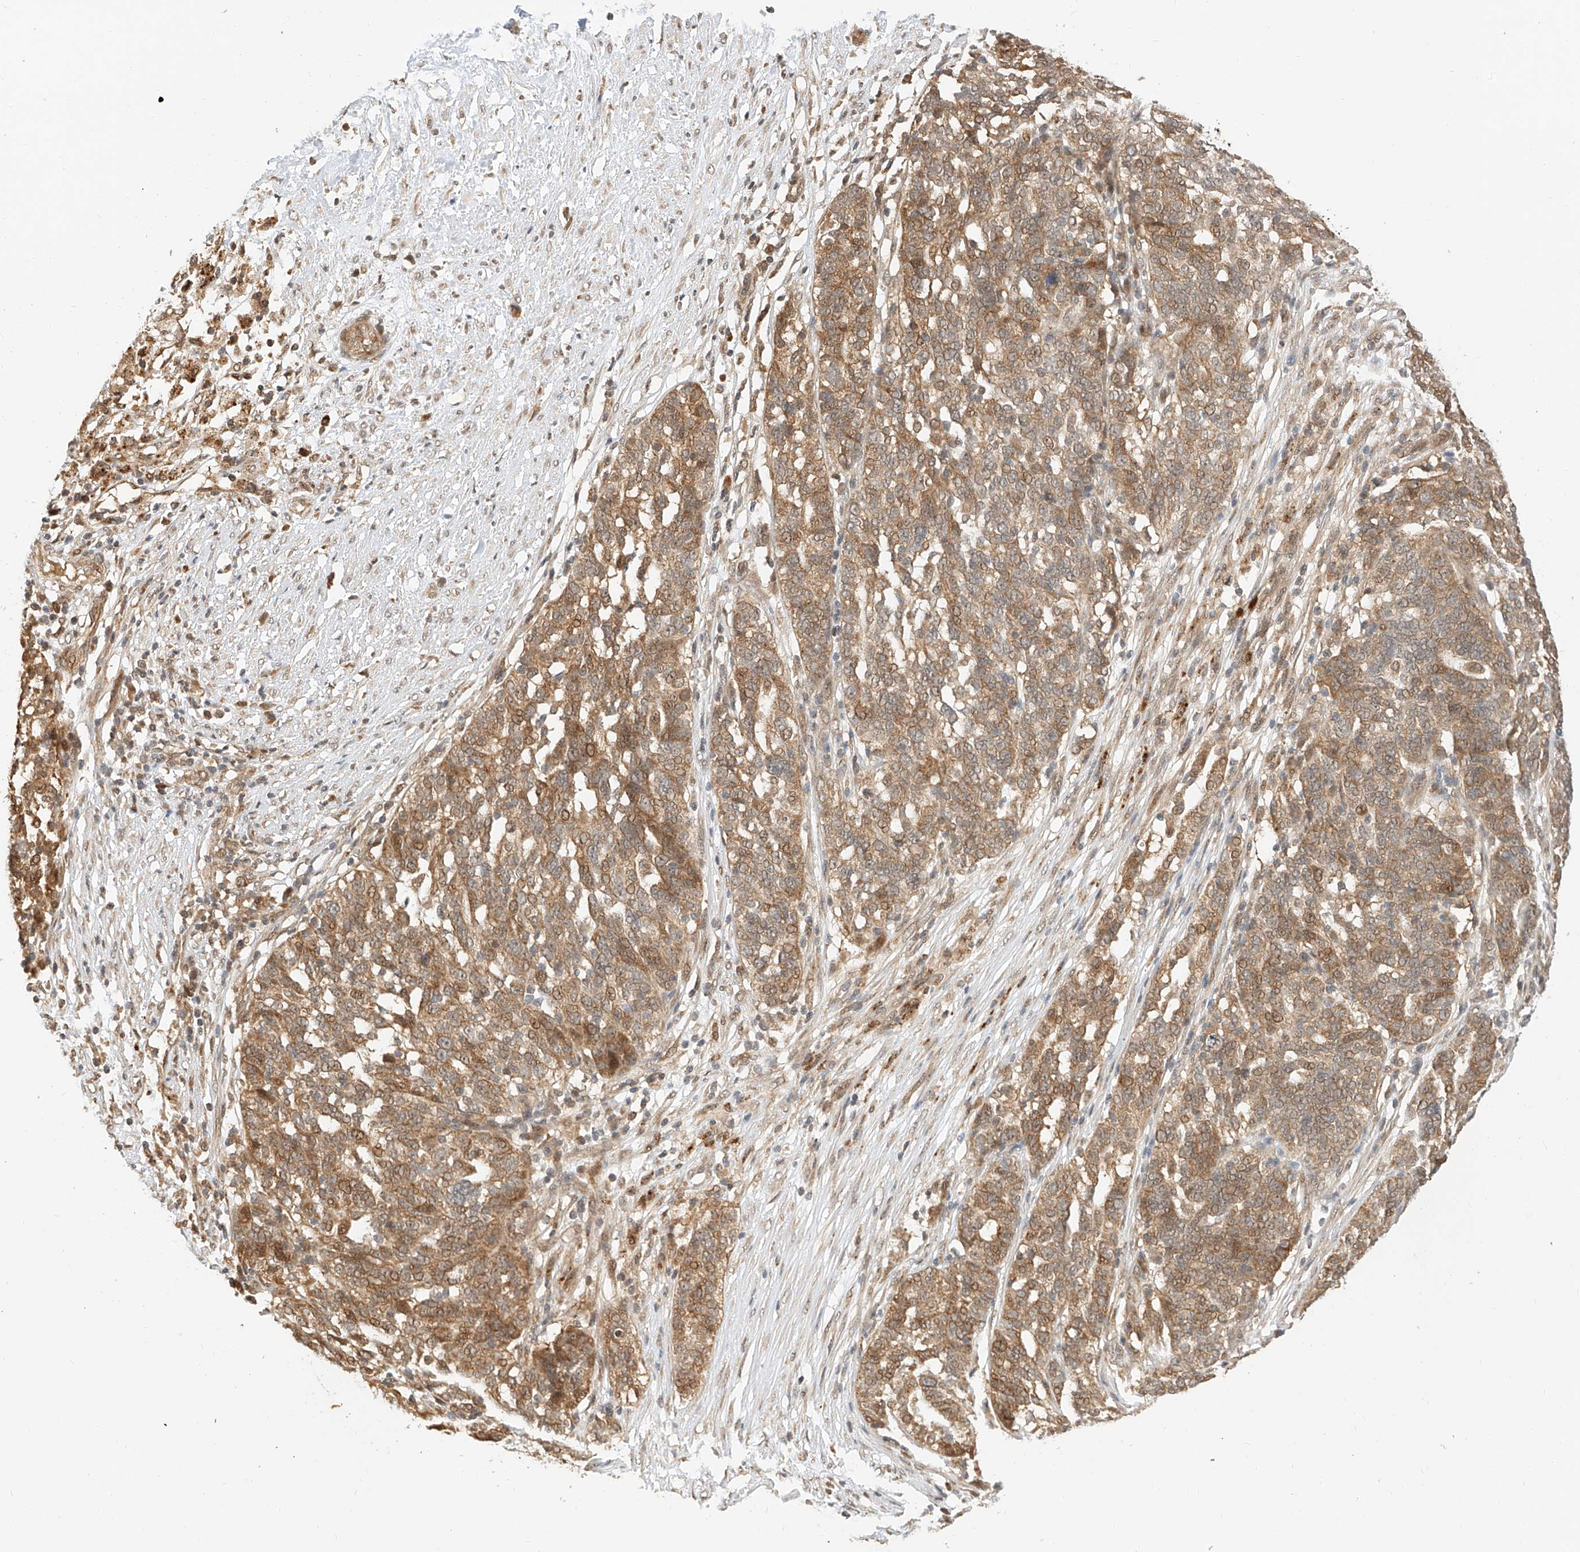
{"staining": {"intensity": "moderate", "quantity": ">75%", "location": "cytoplasmic/membranous"}, "tissue": "ovarian cancer", "cell_type": "Tumor cells", "image_type": "cancer", "snomed": [{"axis": "morphology", "description": "Cystadenocarcinoma, serous, NOS"}, {"axis": "topography", "description": "Ovary"}], "caption": "IHC histopathology image of ovarian cancer stained for a protein (brown), which exhibits medium levels of moderate cytoplasmic/membranous staining in about >75% of tumor cells.", "gene": "EIF4H", "patient": {"sex": "female", "age": 59}}